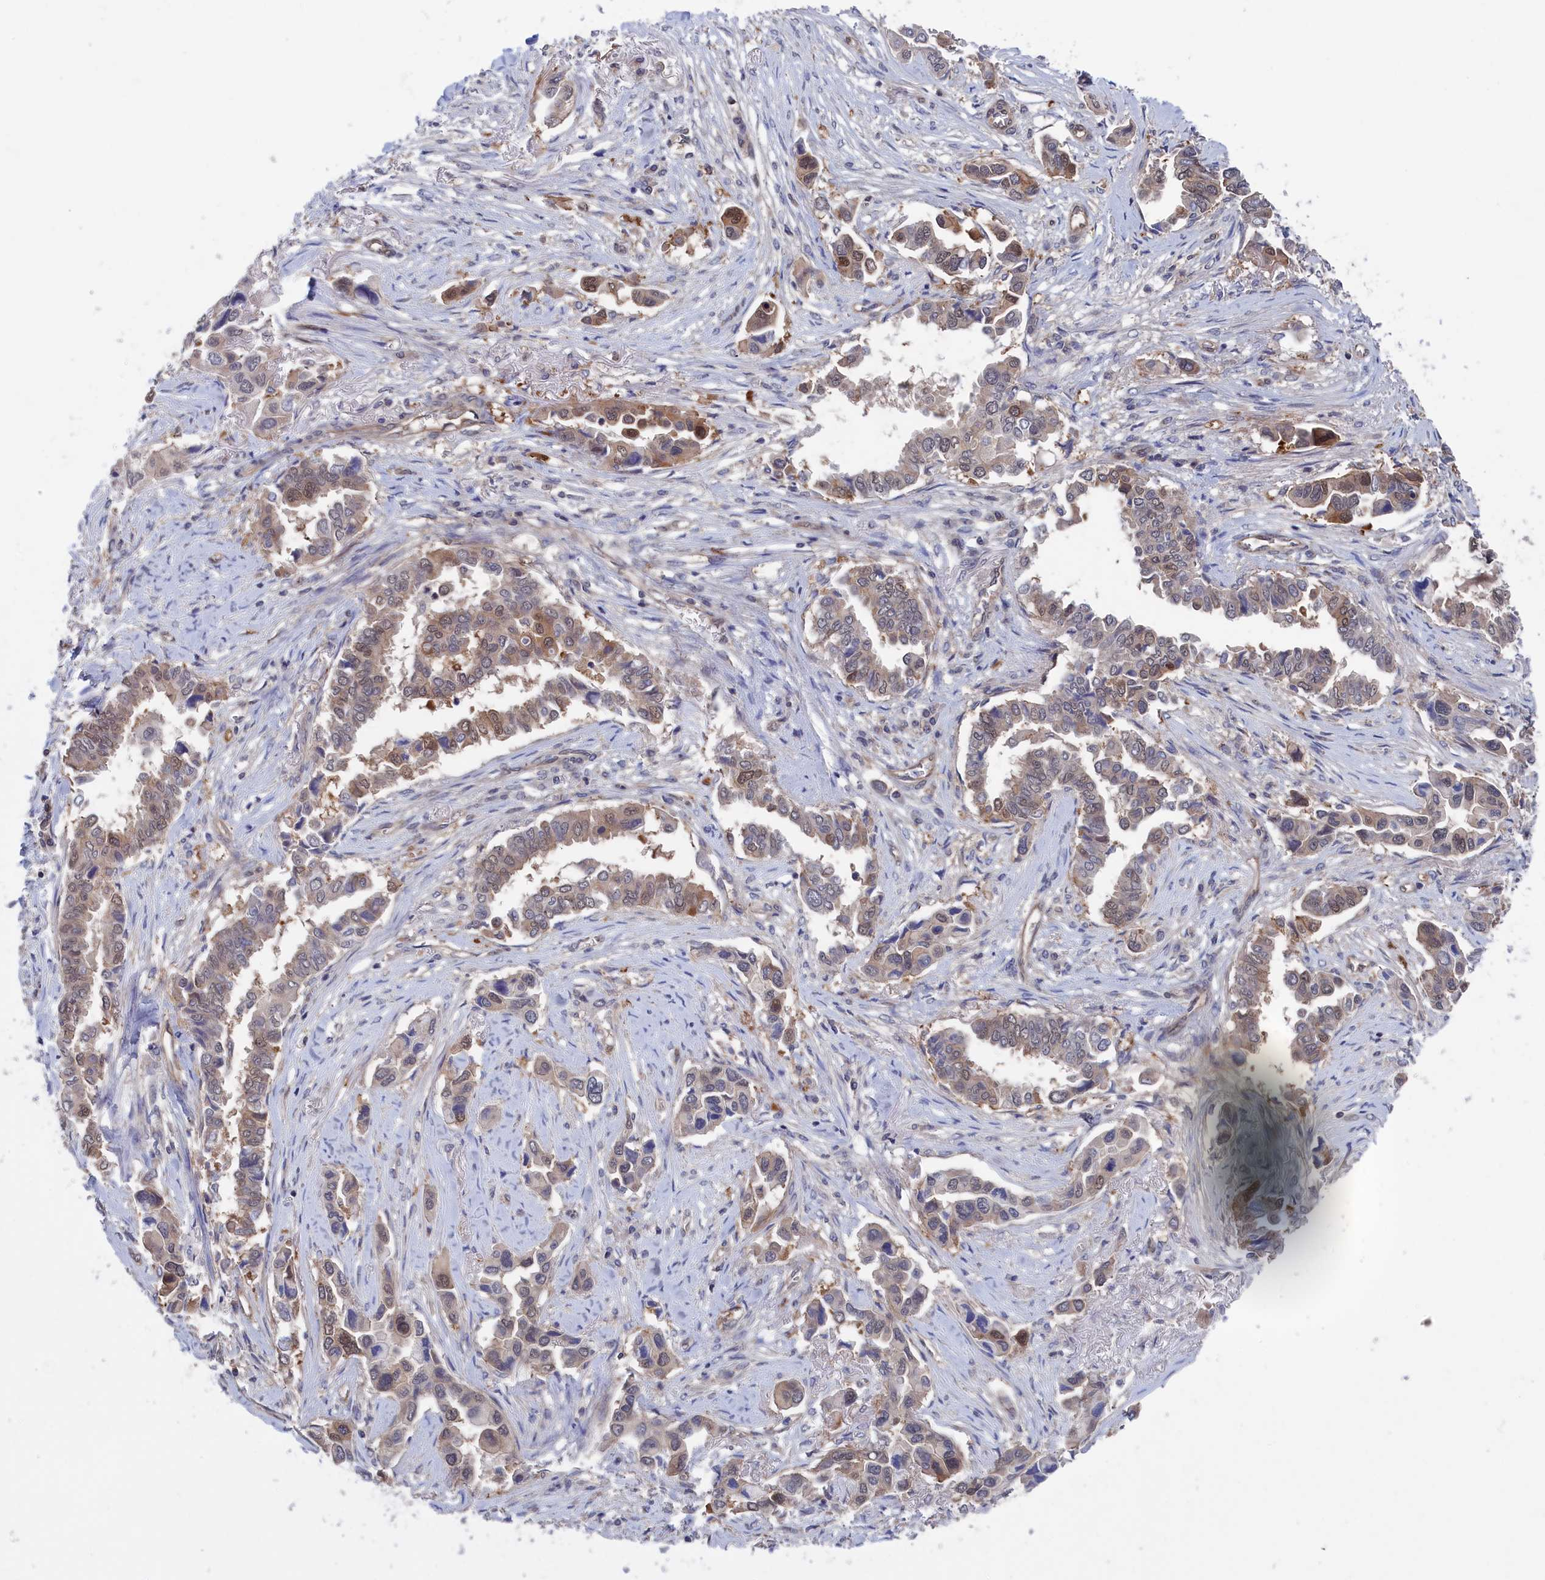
{"staining": {"intensity": "weak", "quantity": "25%-75%", "location": "cytoplasmic/membranous"}, "tissue": "lung cancer", "cell_type": "Tumor cells", "image_type": "cancer", "snomed": [{"axis": "morphology", "description": "Adenocarcinoma, NOS"}, {"axis": "topography", "description": "Lung"}], "caption": "IHC of human lung cancer (adenocarcinoma) demonstrates low levels of weak cytoplasmic/membranous staining in approximately 25%-75% of tumor cells.", "gene": "NUTF2", "patient": {"sex": "female", "age": 76}}